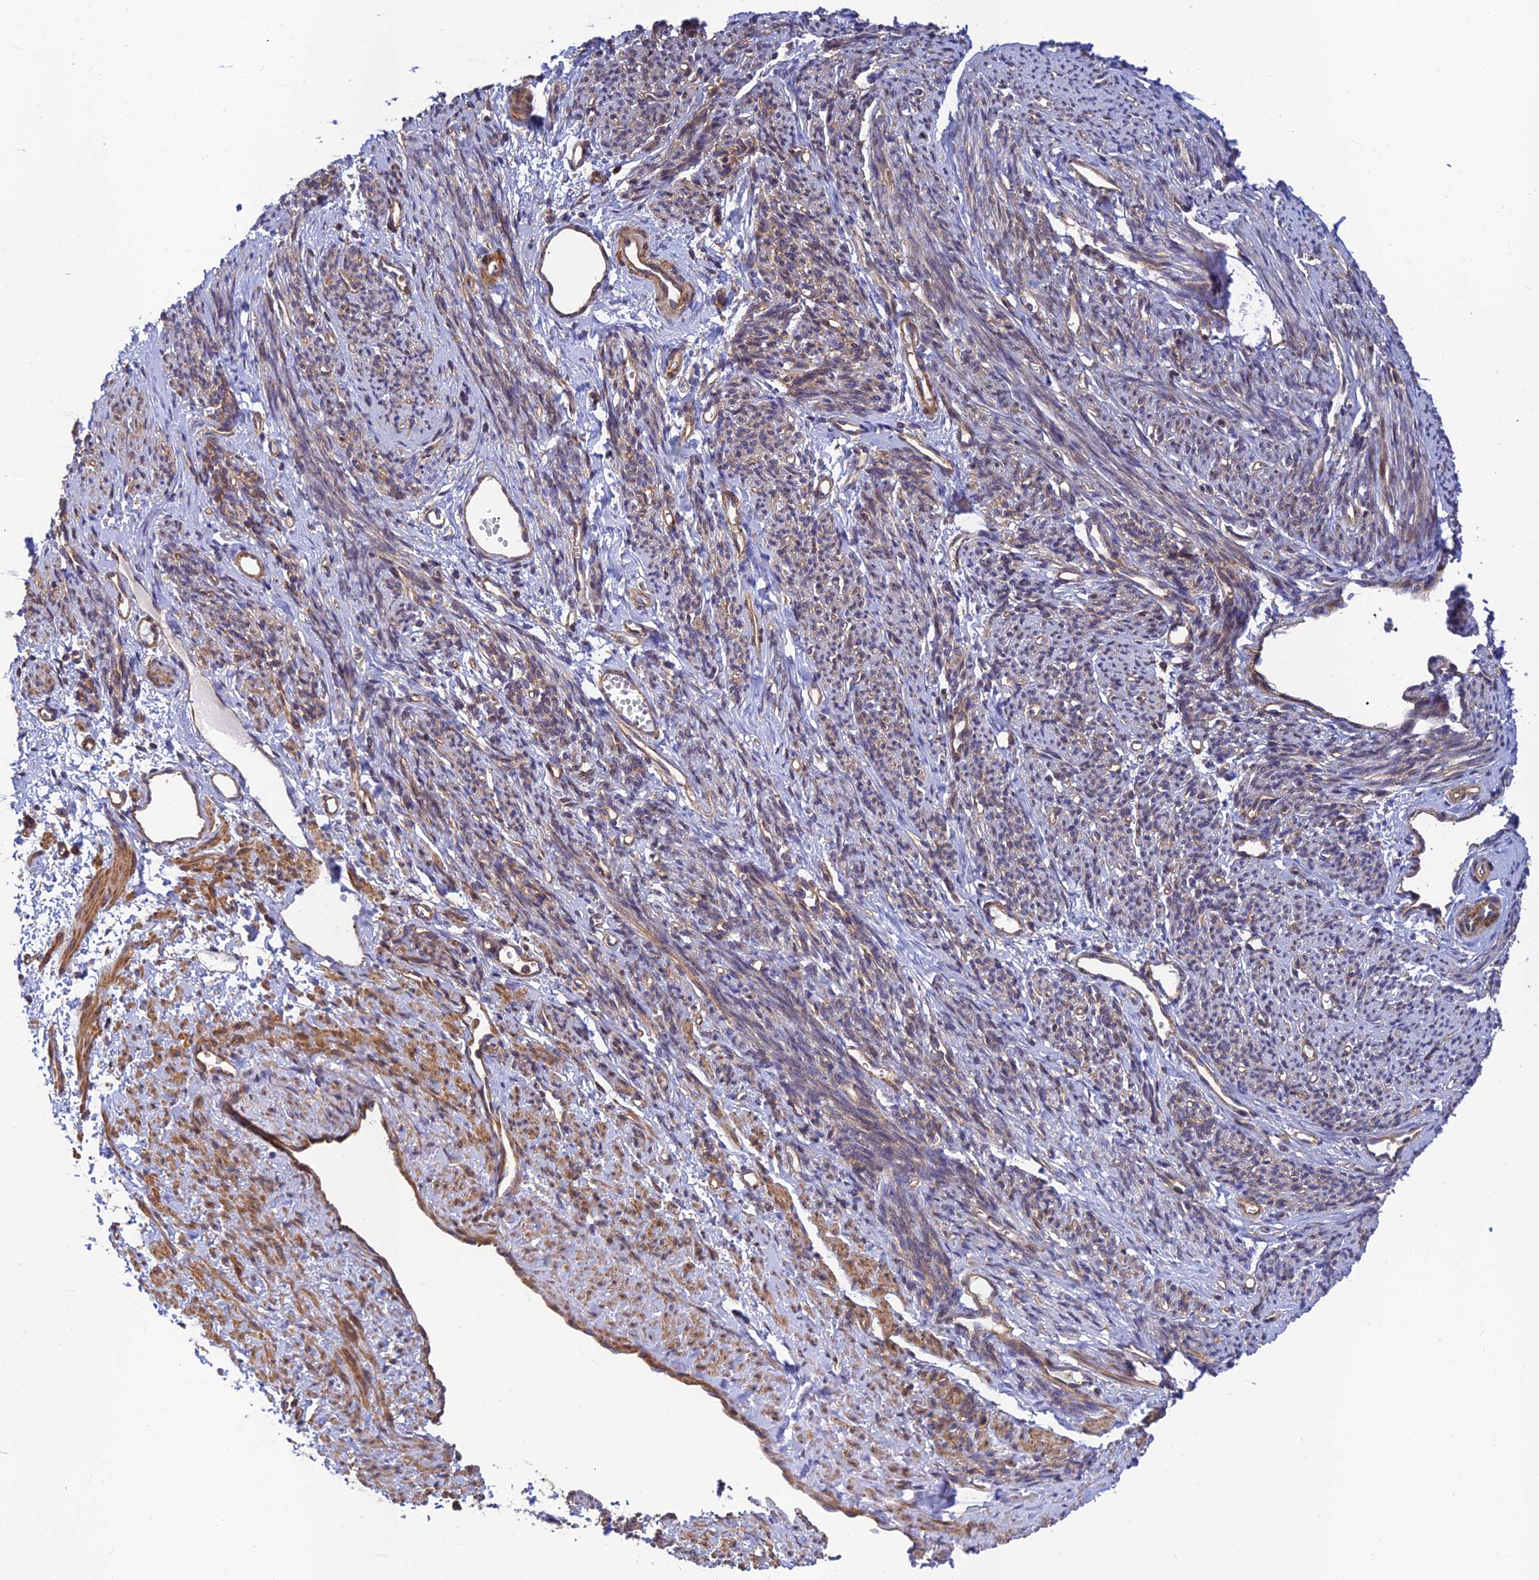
{"staining": {"intensity": "strong", "quantity": "25%-75%", "location": "cytoplasmic/membranous"}, "tissue": "smooth muscle", "cell_type": "Smooth muscle cells", "image_type": "normal", "snomed": [{"axis": "morphology", "description": "Normal tissue, NOS"}, {"axis": "topography", "description": "Smooth muscle"}, {"axis": "topography", "description": "Uterus"}], "caption": "High-power microscopy captured an immunohistochemistry micrograph of normal smooth muscle, revealing strong cytoplasmic/membranous expression in about 25%-75% of smooth muscle cells.", "gene": "PPP1R12C", "patient": {"sex": "female", "age": 59}}